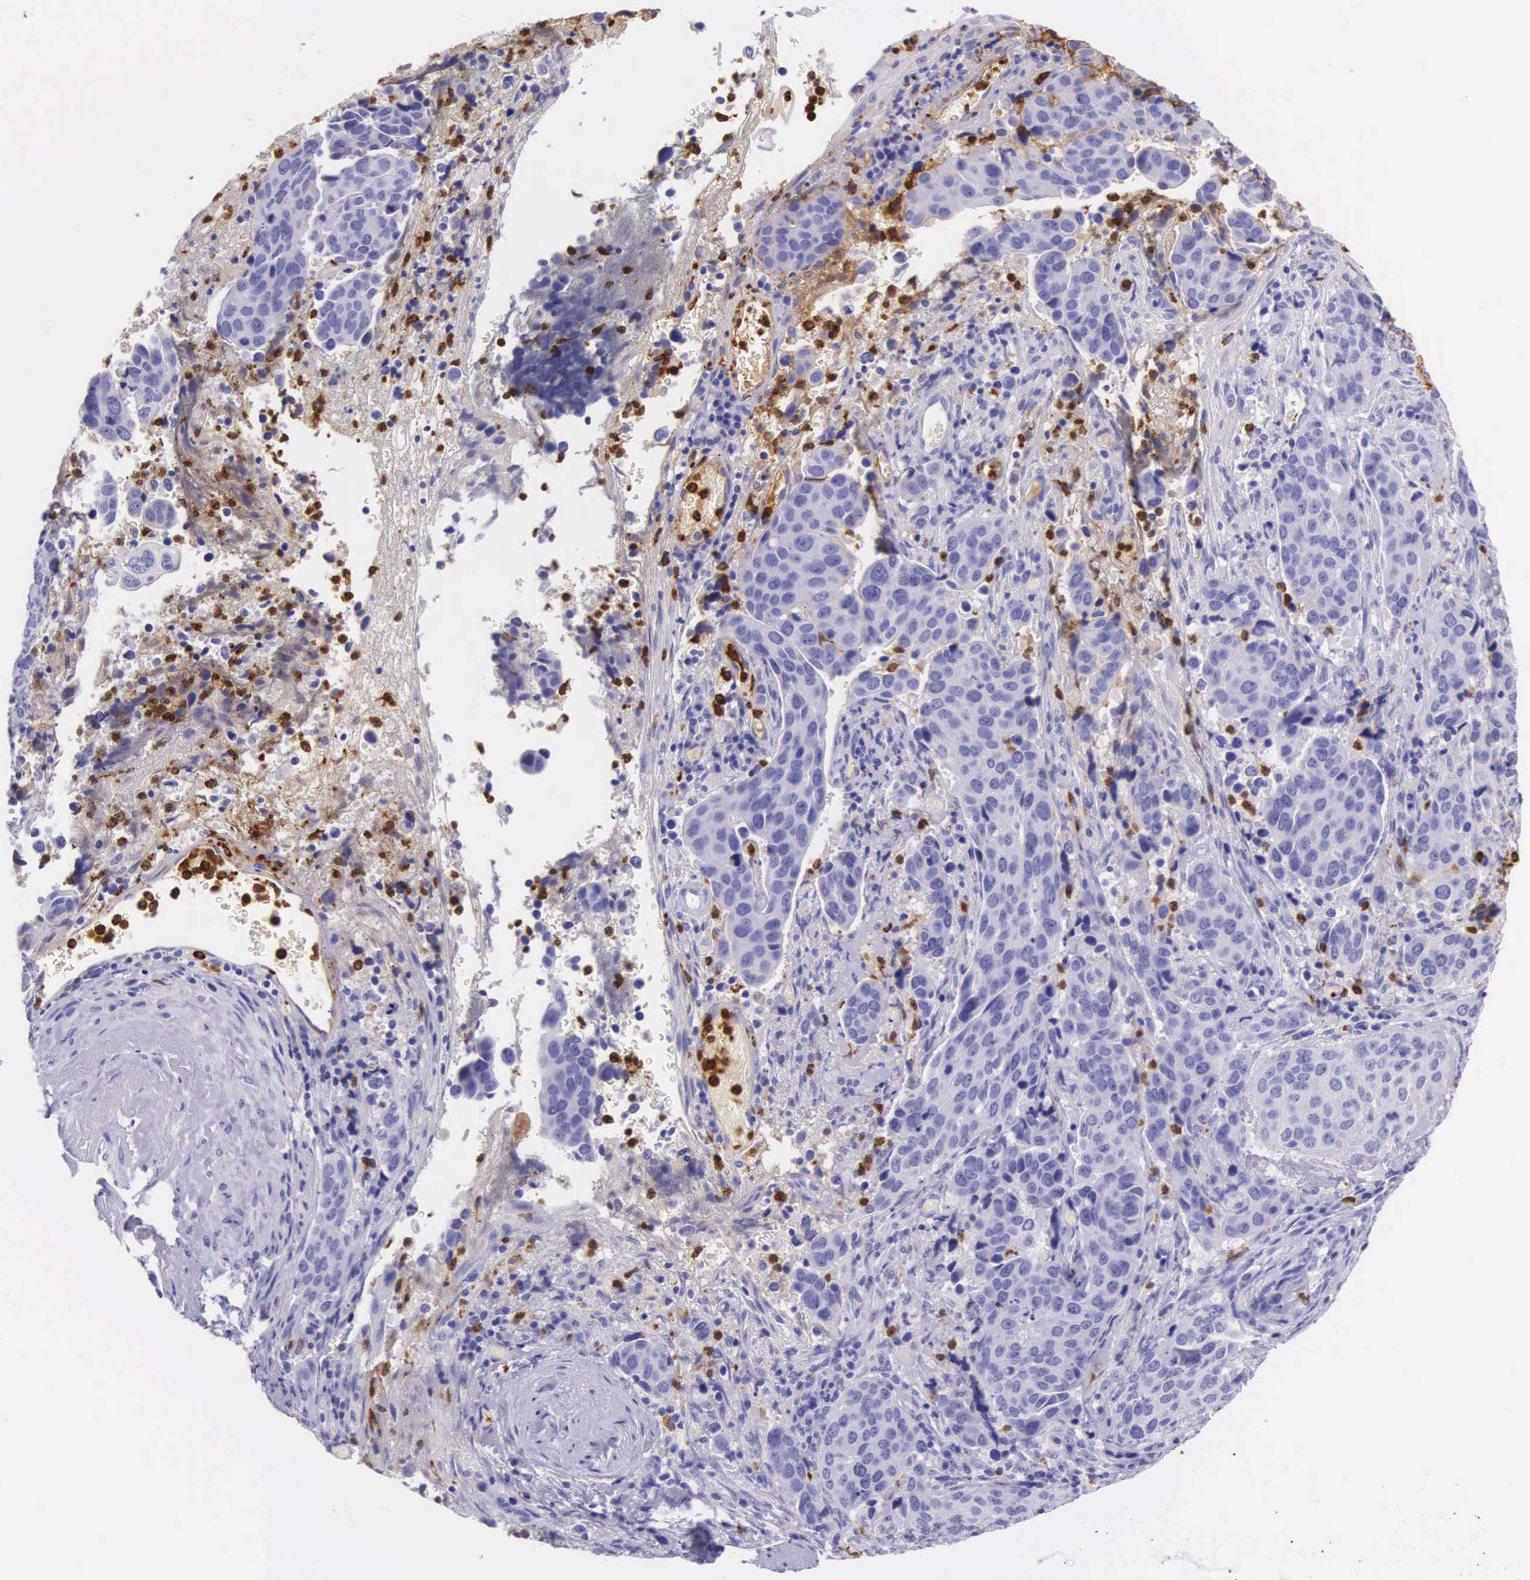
{"staining": {"intensity": "negative", "quantity": "none", "location": "none"}, "tissue": "cervical cancer", "cell_type": "Tumor cells", "image_type": "cancer", "snomed": [{"axis": "morphology", "description": "Squamous cell carcinoma, NOS"}, {"axis": "topography", "description": "Cervix"}], "caption": "Immunohistochemistry image of human cervical cancer (squamous cell carcinoma) stained for a protein (brown), which shows no staining in tumor cells. The staining was performed using DAB (3,3'-diaminobenzidine) to visualize the protein expression in brown, while the nuclei were stained in blue with hematoxylin (Magnification: 20x).", "gene": "FCN1", "patient": {"sex": "female", "age": 54}}